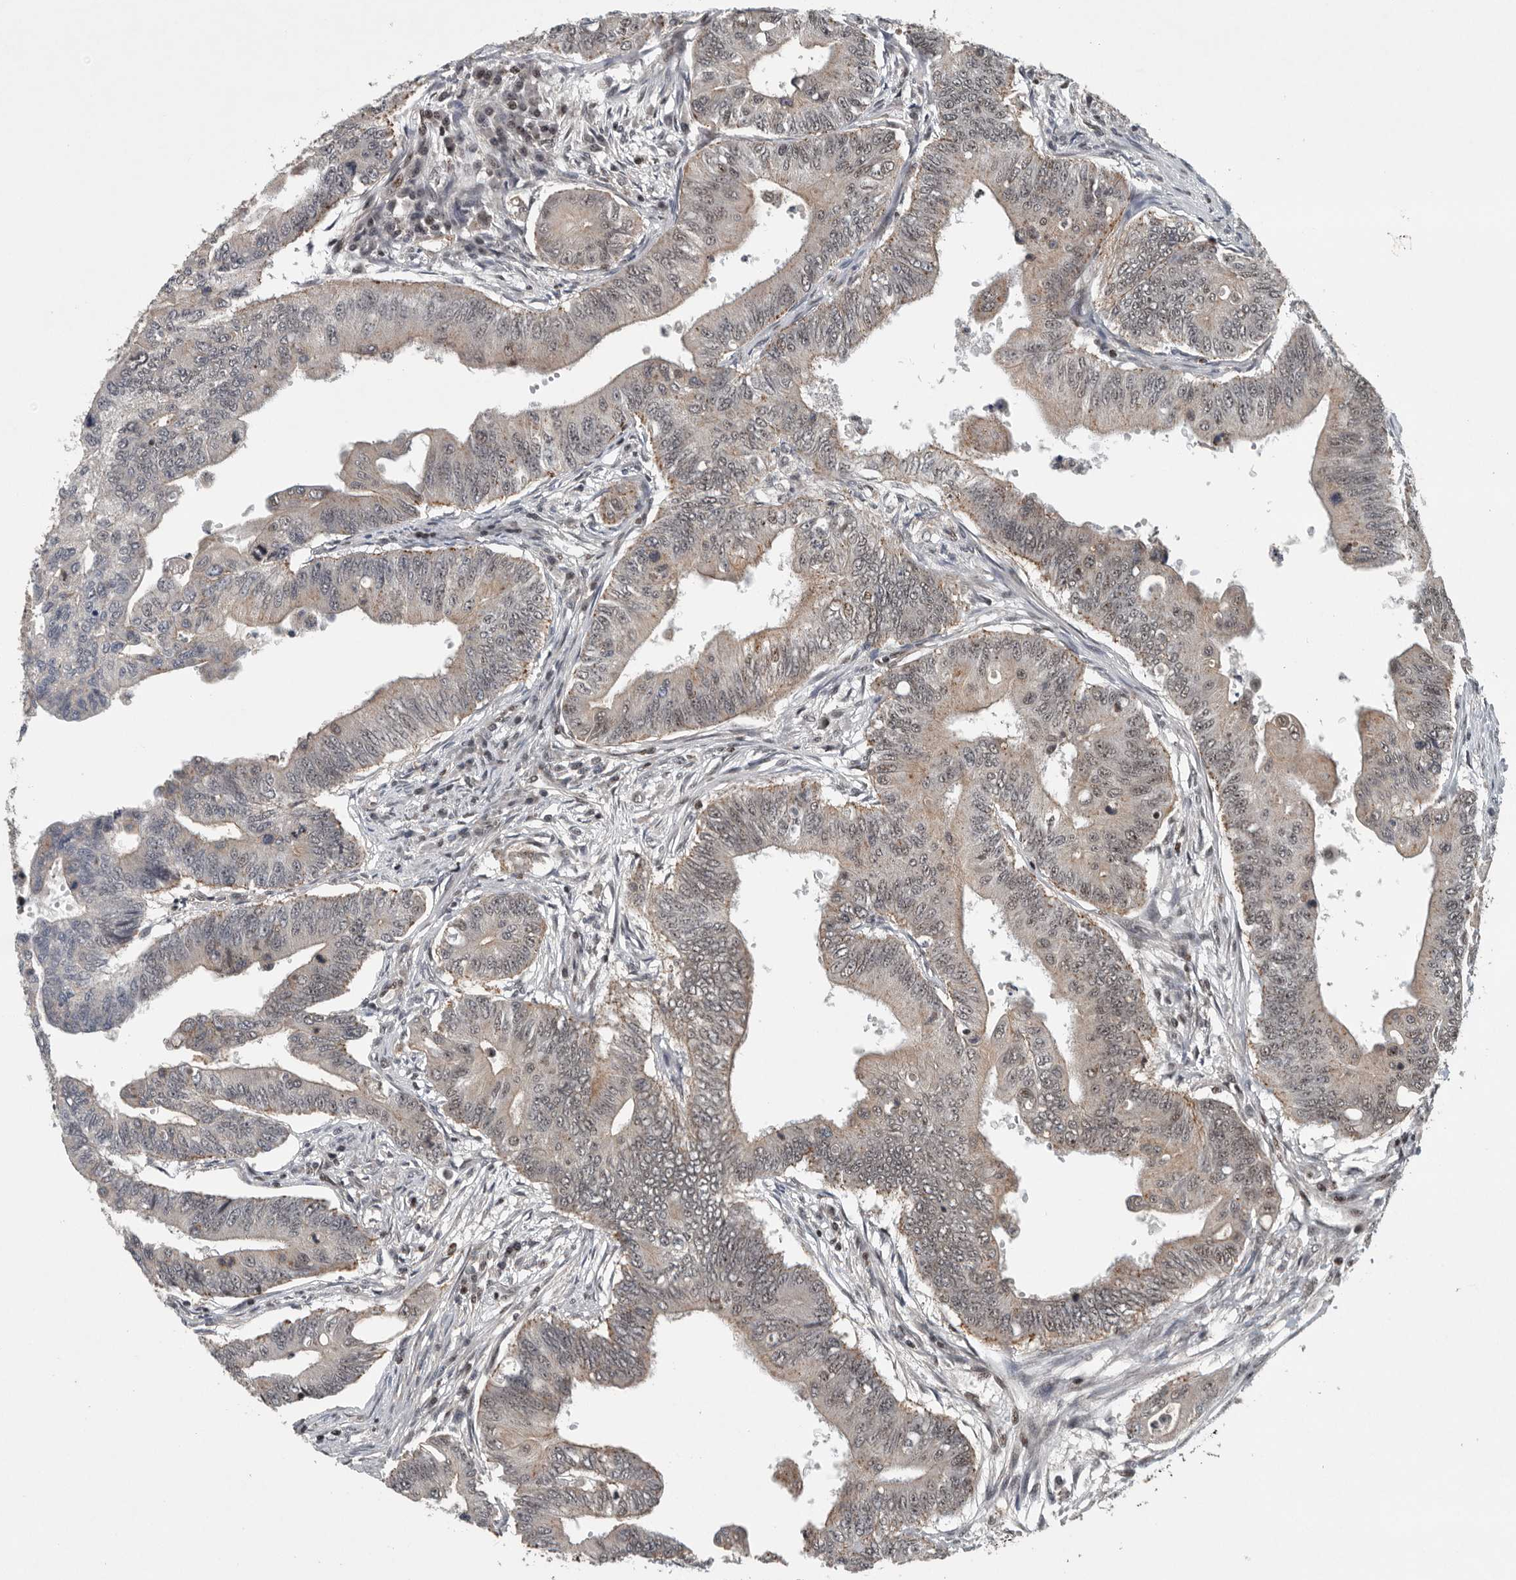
{"staining": {"intensity": "weak", "quantity": ">75%", "location": "cytoplasmic/membranous,nuclear"}, "tissue": "colorectal cancer", "cell_type": "Tumor cells", "image_type": "cancer", "snomed": [{"axis": "morphology", "description": "Adenoma, NOS"}, {"axis": "morphology", "description": "Adenocarcinoma, NOS"}, {"axis": "topography", "description": "Colon"}], "caption": "Immunohistochemistry photomicrograph of human colorectal cancer stained for a protein (brown), which exhibits low levels of weak cytoplasmic/membranous and nuclear expression in about >75% of tumor cells.", "gene": "SENP7", "patient": {"sex": "male", "age": 79}}